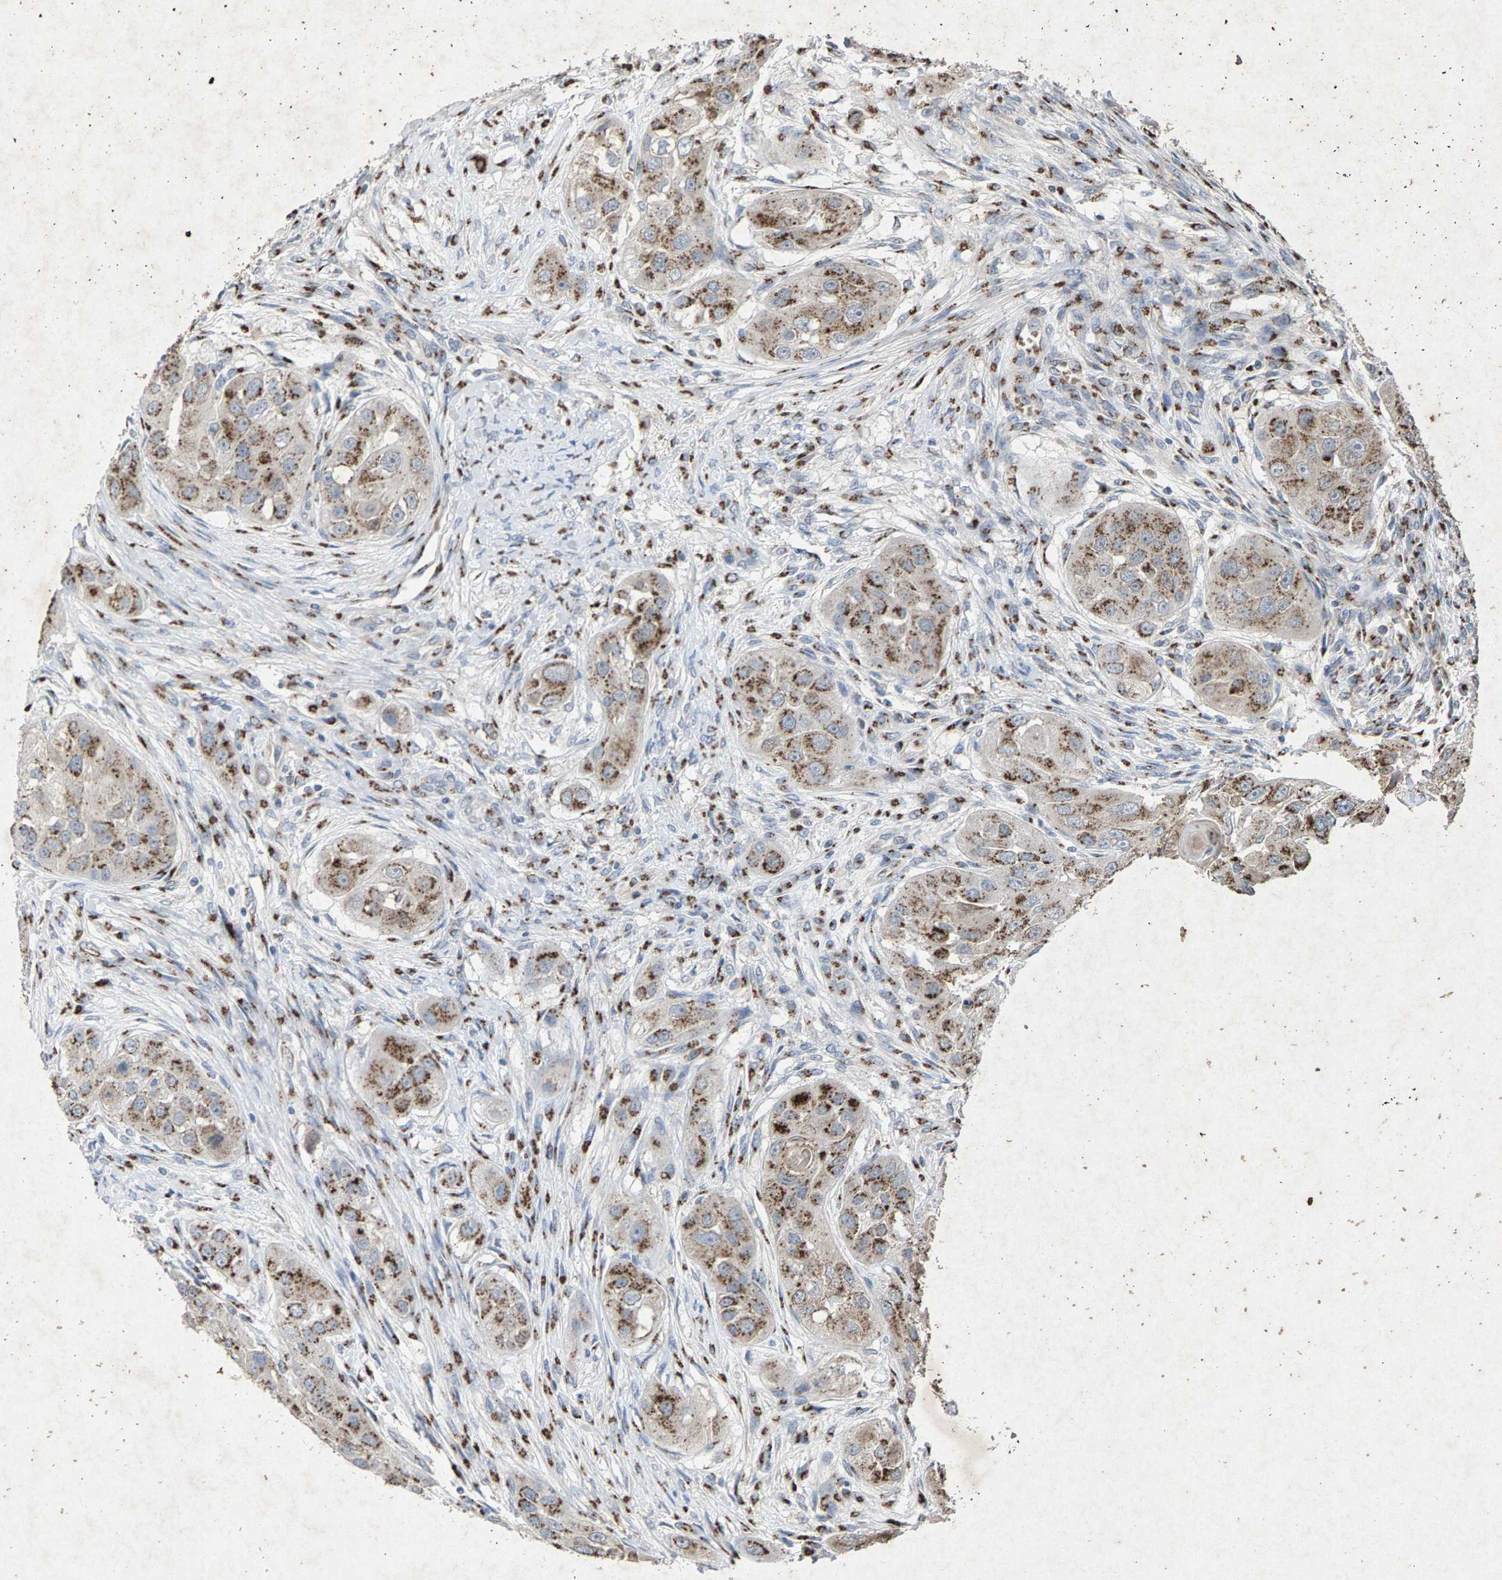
{"staining": {"intensity": "moderate", "quantity": ">75%", "location": "cytoplasmic/membranous"}, "tissue": "head and neck cancer", "cell_type": "Tumor cells", "image_type": "cancer", "snomed": [{"axis": "morphology", "description": "Normal tissue, NOS"}, {"axis": "morphology", "description": "Squamous cell carcinoma, NOS"}, {"axis": "topography", "description": "Skeletal muscle"}, {"axis": "topography", "description": "Head-Neck"}], "caption": "Brown immunohistochemical staining in head and neck squamous cell carcinoma exhibits moderate cytoplasmic/membranous staining in approximately >75% of tumor cells.", "gene": "MAN2A1", "patient": {"sex": "male", "age": 51}}